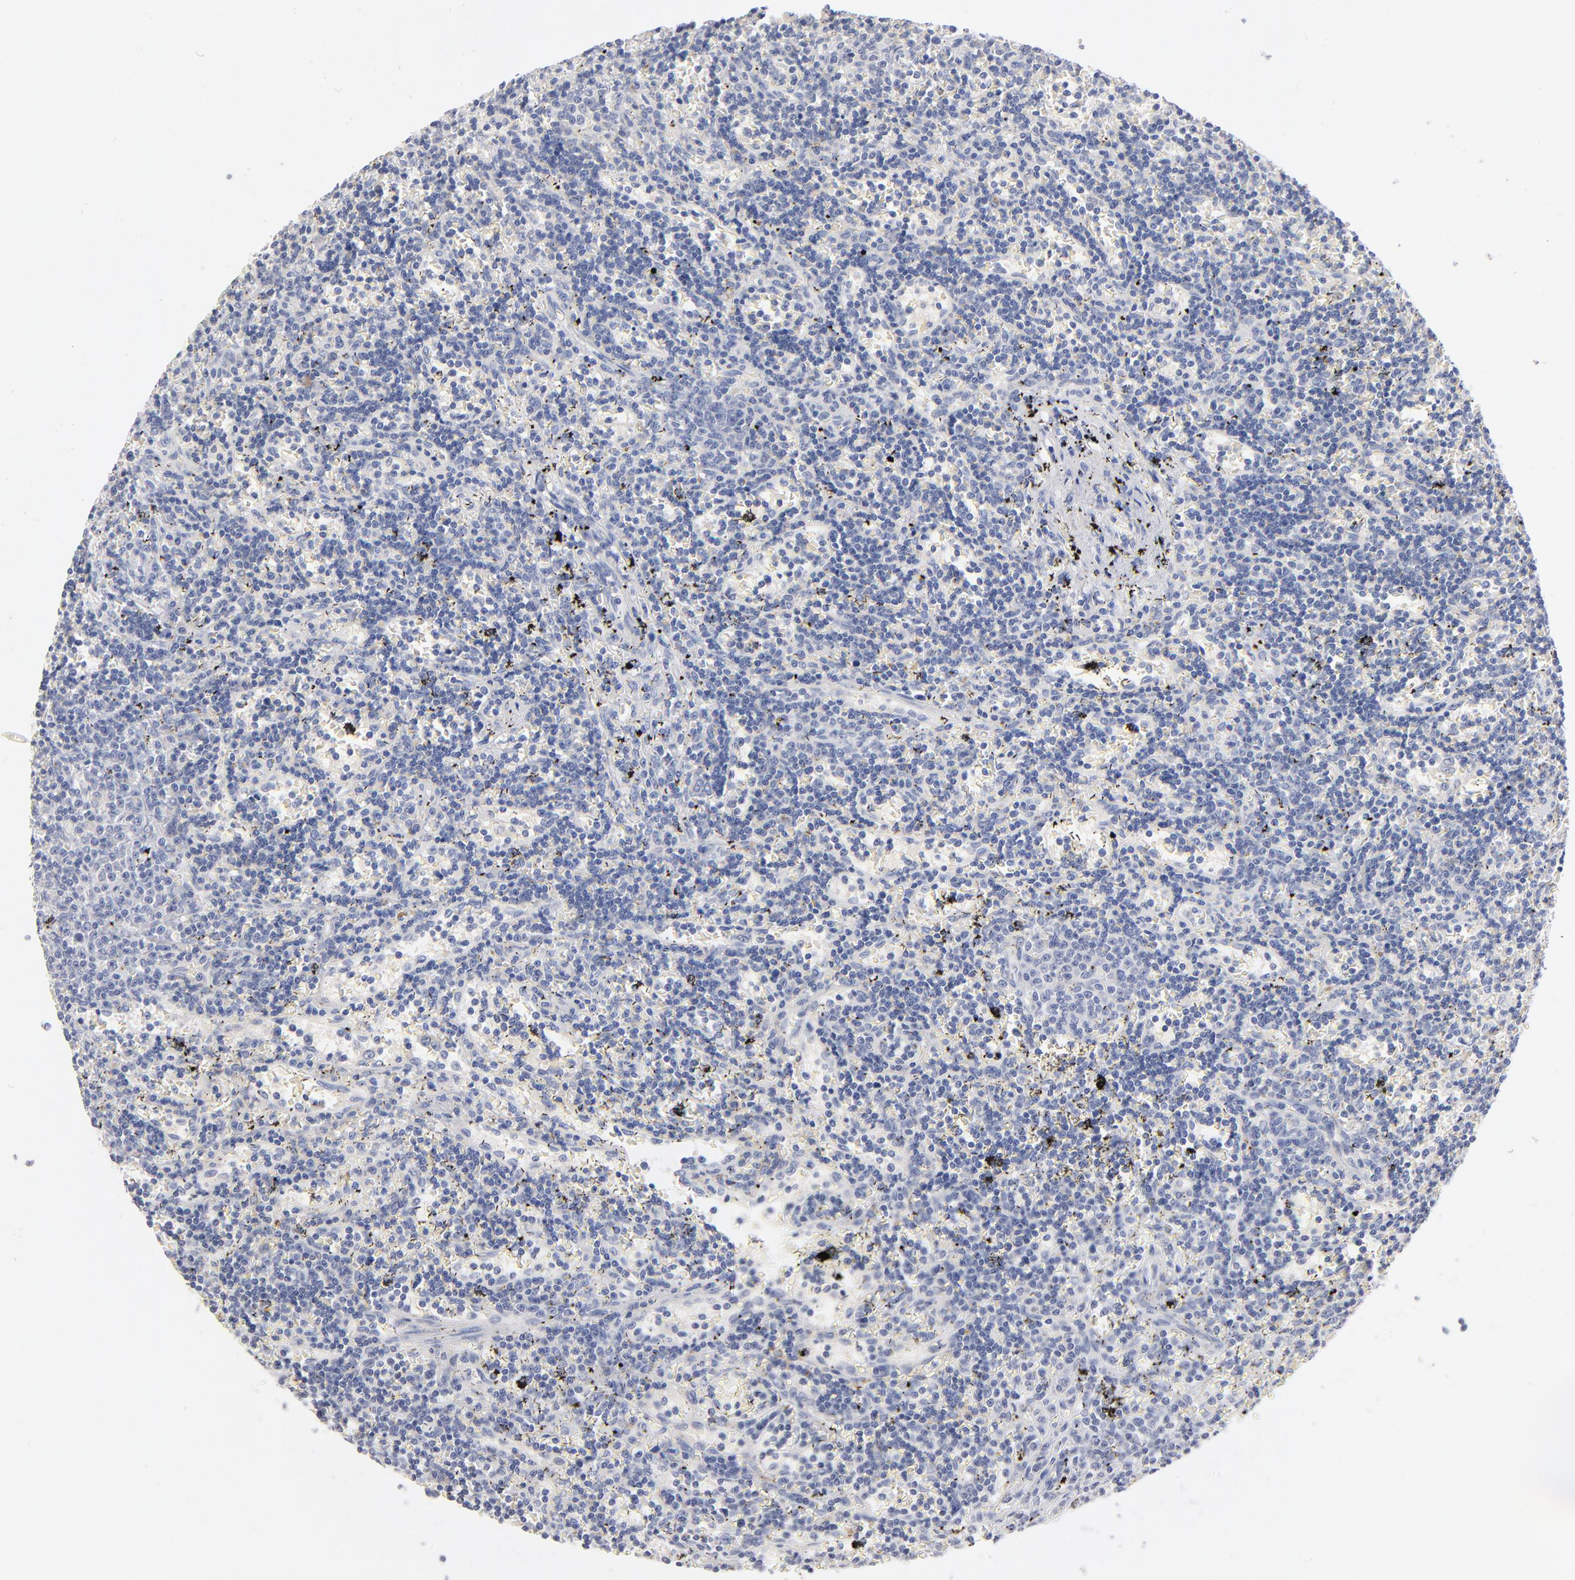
{"staining": {"intensity": "negative", "quantity": "none", "location": "none"}, "tissue": "lymphoma", "cell_type": "Tumor cells", "image_type": "cancer", "snomed": [{"axis": "morphology", "description": "Malignant lymphoma, non-Hodgkin's type, Low grade"}, {"axis": "topography", "description": "Spleen"}], "caption": "DAB (3,3'-diaminobenzidine) immunohistochemical staining of low-grade malignant lymphoma, non-Hodgkin's type exhibits no significant expression in tumor cells. The staining is performed using DAB (3,3'-diaminobenzidine) brown chromogen with nuclei counter-stained in using hematoxylin.", "gene": "F12", "patient": {"sex": "male", "age": 60}}